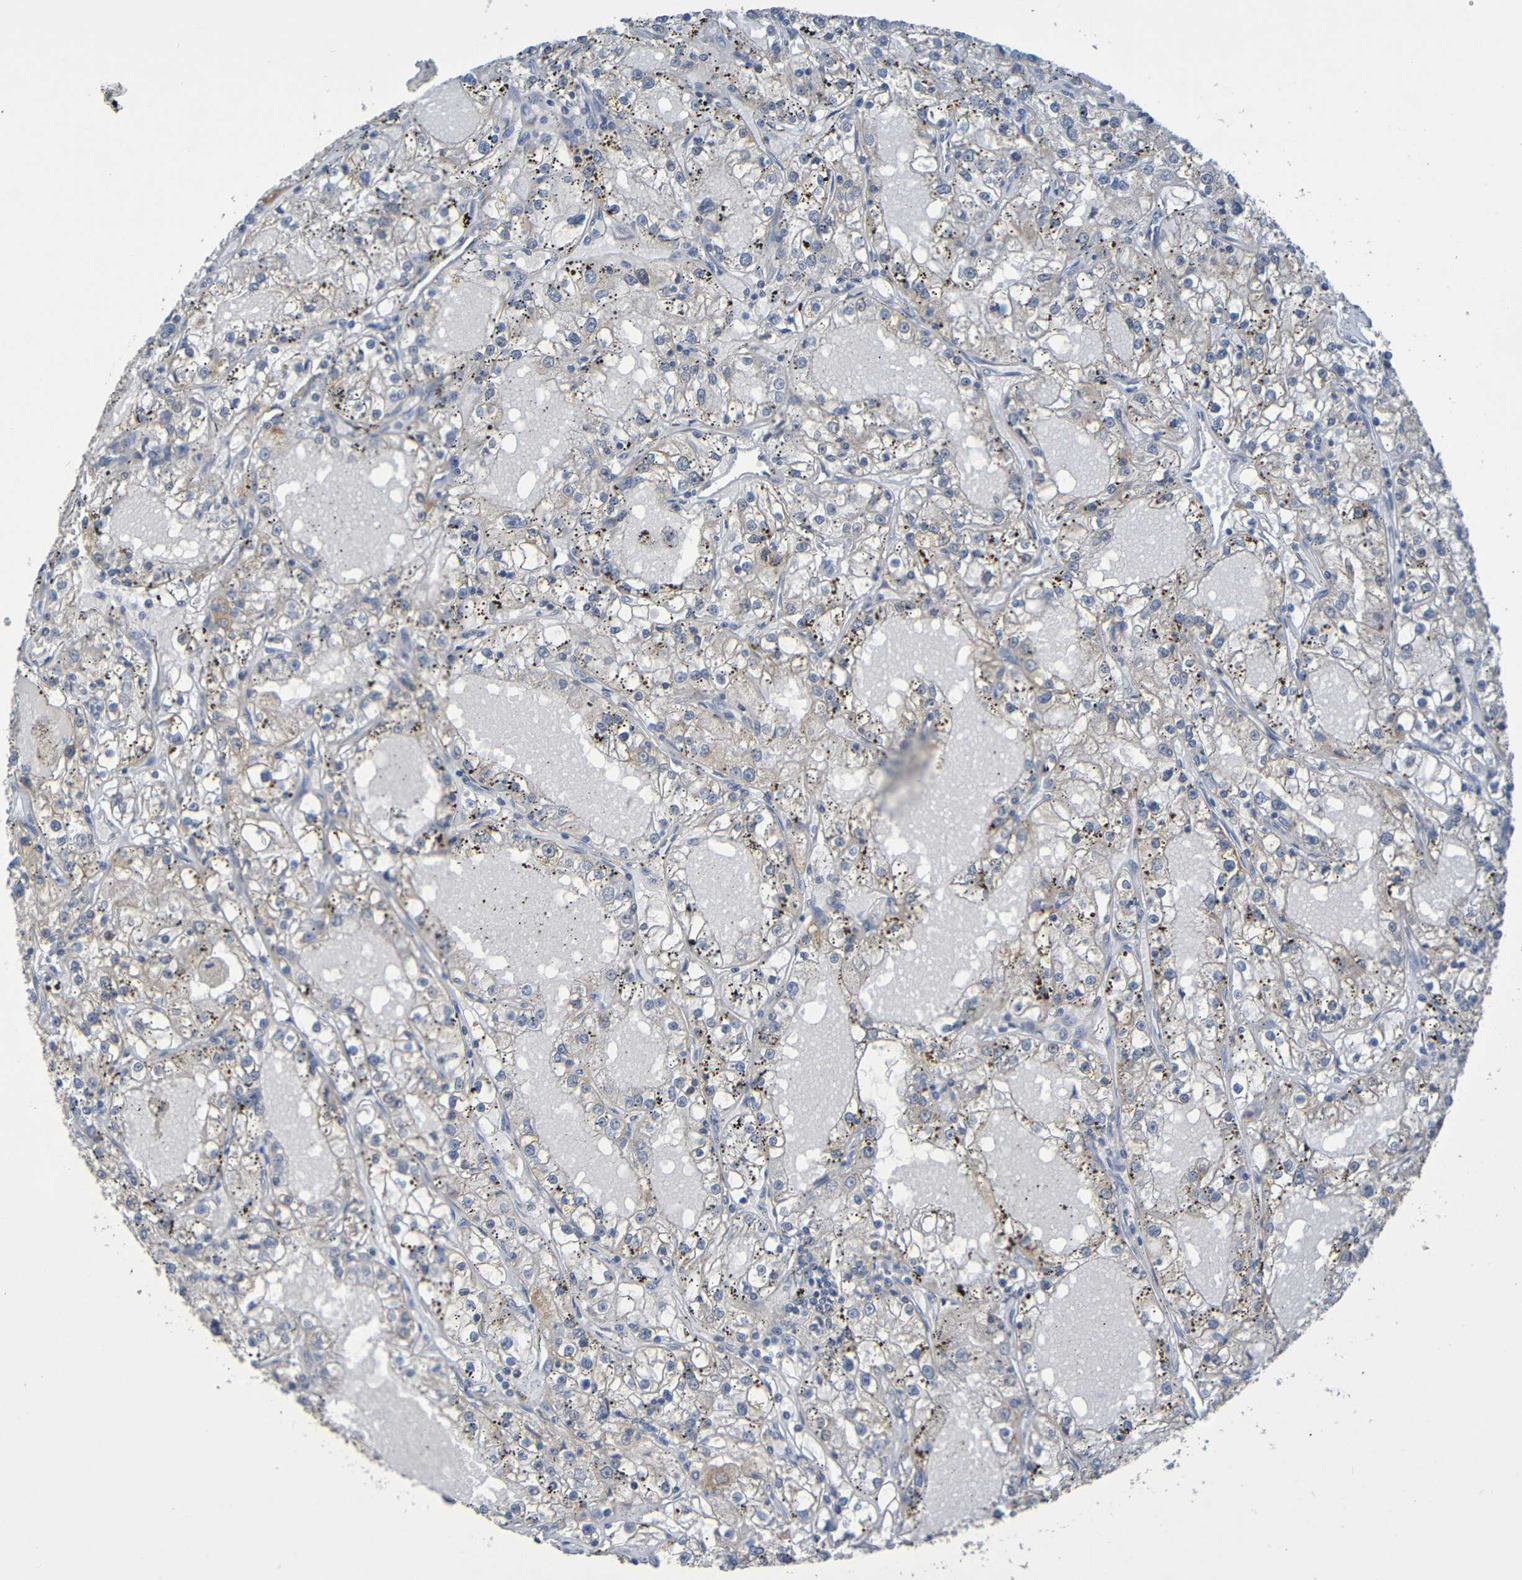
{"staining": {"intensity": "negative", "quantity": "none", "location": "none"}, "tissue": "renal cancer", "cell_type": "Tumor cells", "image_type": "cancer", "snomed": [{"axis": "morphology", "description": "Adenocarcinoma, NOS"}, {"axis": "topography", "description": "Kidney"}], "caption": "Tumor cells are negative for brown protein staining in renal adenocarcinoma.", "gene": "CYP4F2", "patient": {"sex": "male", "age": 56}}